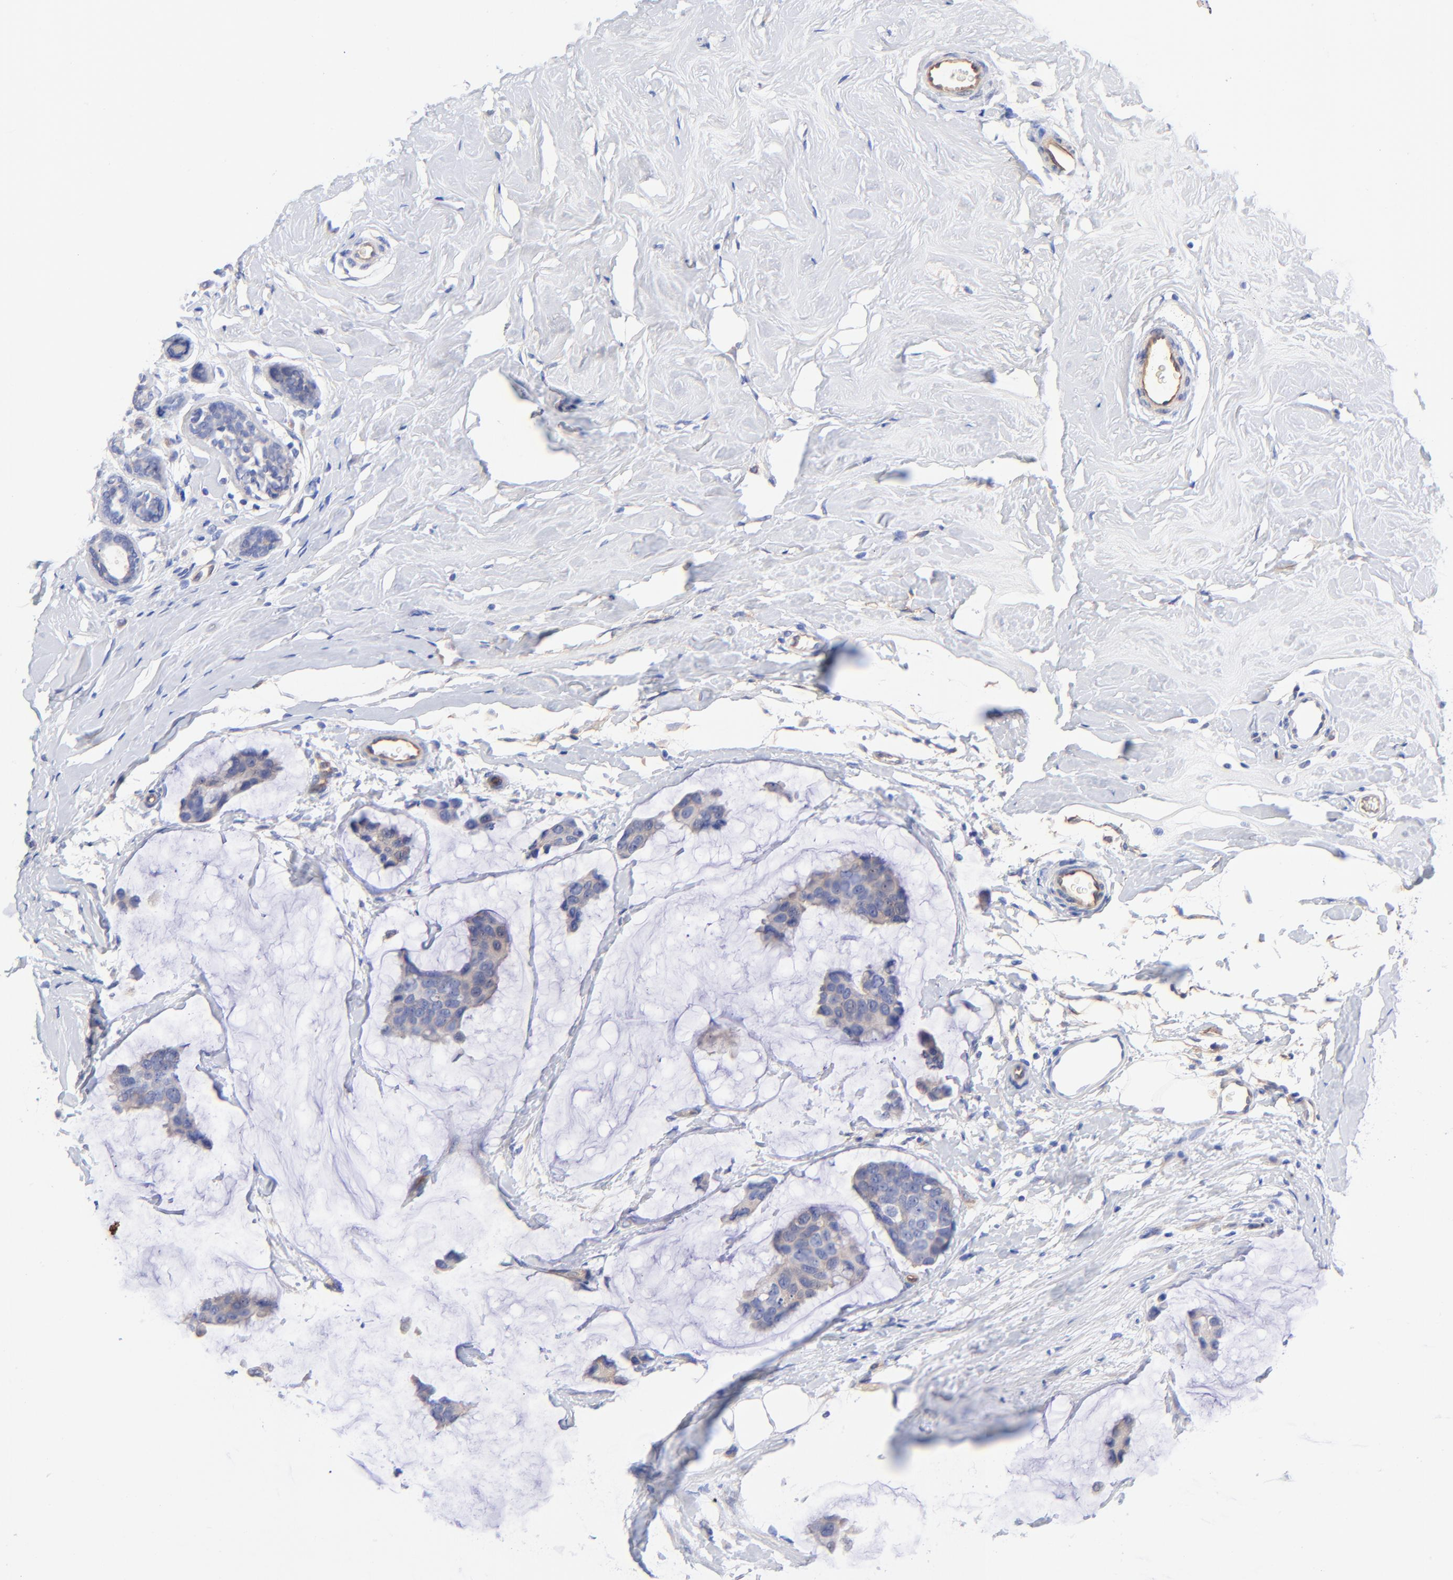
{"staining": {"intensity": "weak", "quantity": "25%-75%", "location": "cytoplasmic/membranous"}, "tissue": "breast cancer", "cell_type": "Tumor cells", "image_type": "cancer", "snomed": [{"axis": "morphology", "description": "Normal tissue, NOS"}, {"axis": "morphology", "description": "Duct carcinoma"}, {"axis": "topography", "description": "Breast"}], "caption": "Weak cytoplasmic/membranous protein expression is identified in about 25%-75% of tumor cells in breast cancer (intraductal carcinoma). (DAB (3,3'-diaminobenzidine) IHC with brightfield microscopy, high magnification).", "gene": "SLC44A2", "patient": {"sex": "female", "age": 50}}